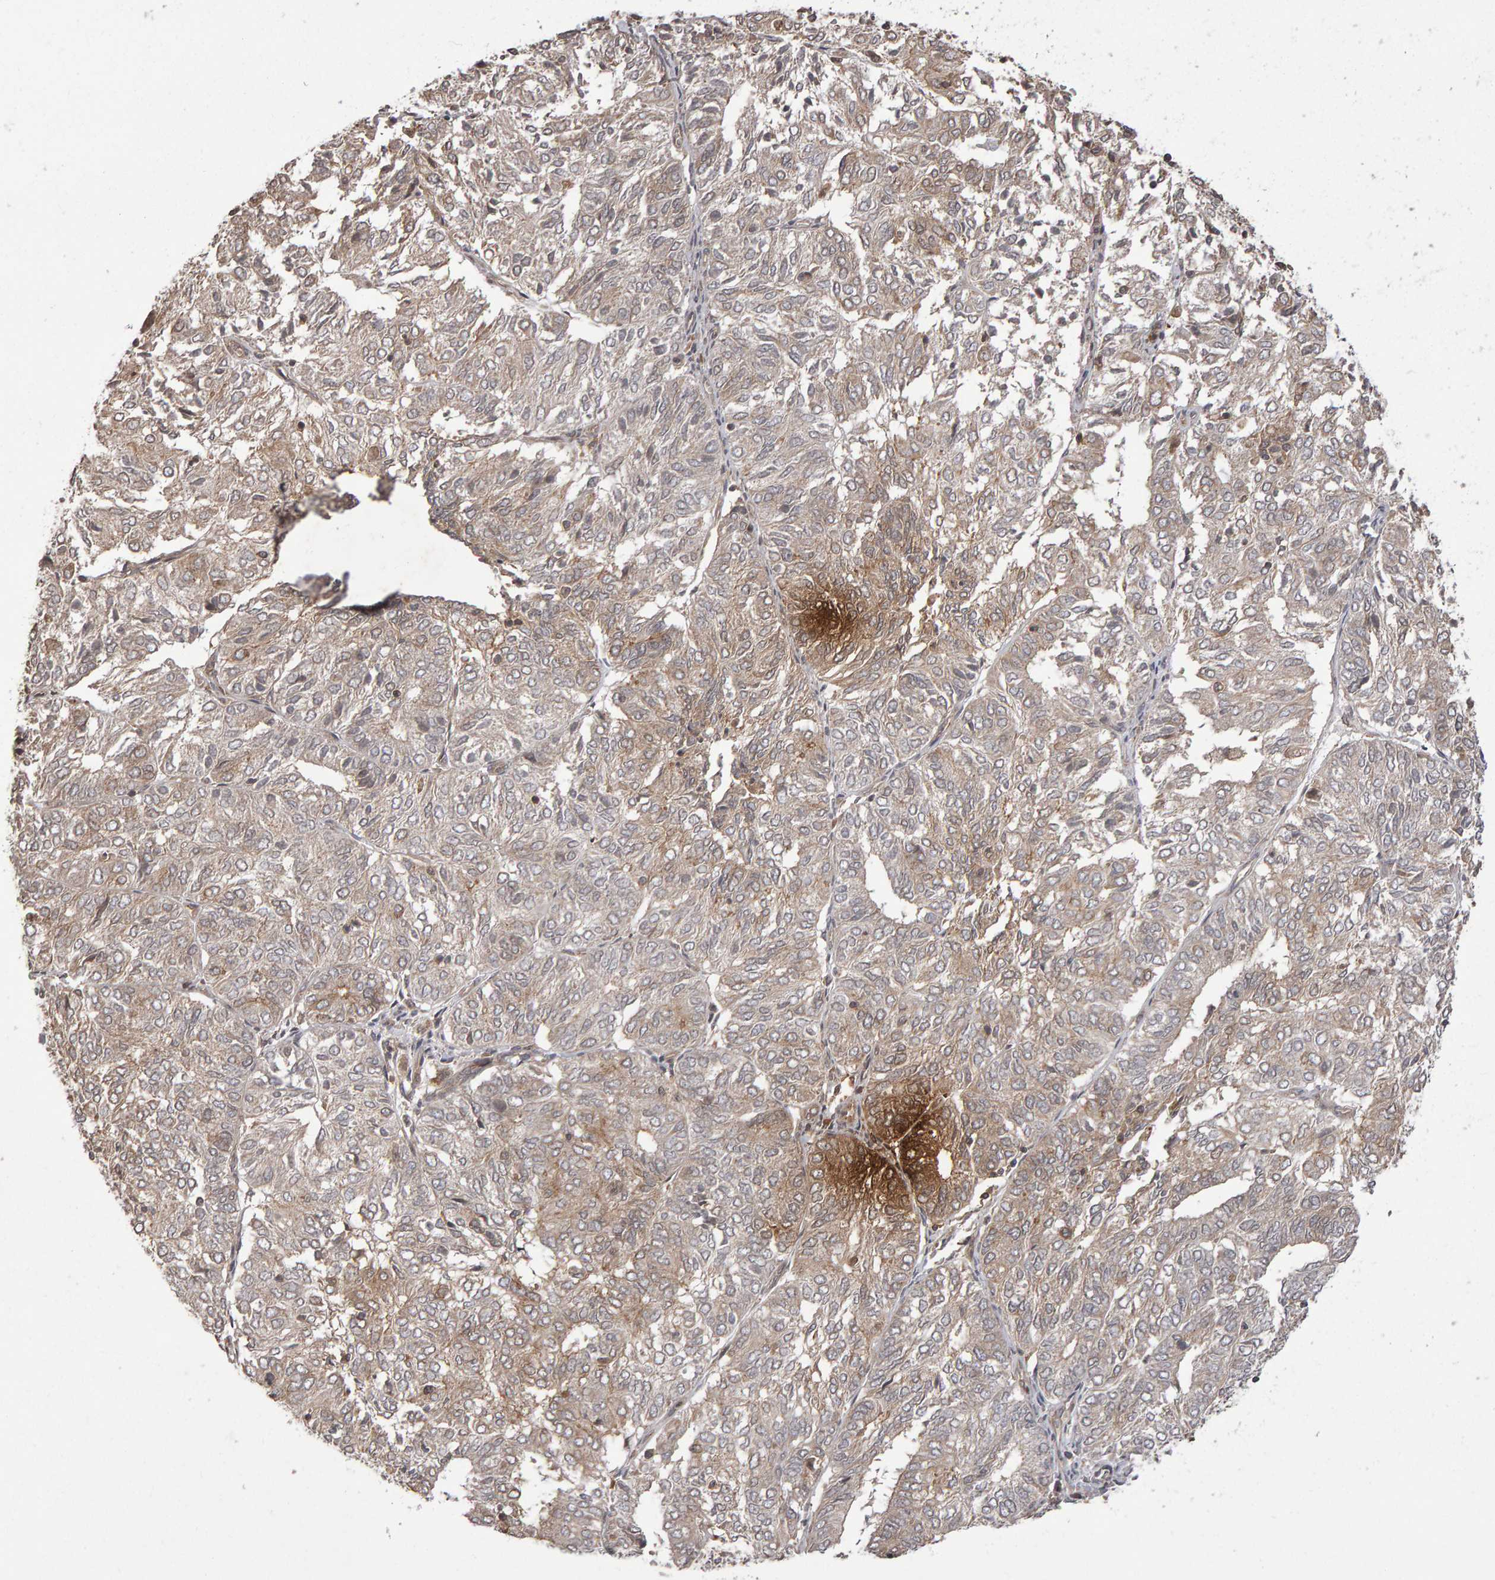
{"staining": {"intensity": "weak", "quantity": ">75%", "location": "cytoplasmic/membranous"}, "tissue": "endometrial cancer", "cell_type": "Tumor cells", "image_type": "cancer", "snomed": [{"axis": "morphology", "description": "Adenocarcinoma, NOS"}, {"axis": "topography", "description": "Uterus"}], "caption": "Weak cytoplasmic/membranous staining is identified in approximately >75% of tumor cells in endometrial cancer (adenocarcinoma).", "gene": "SCRIB", "patient": {"sex": "female", "age": 60}}